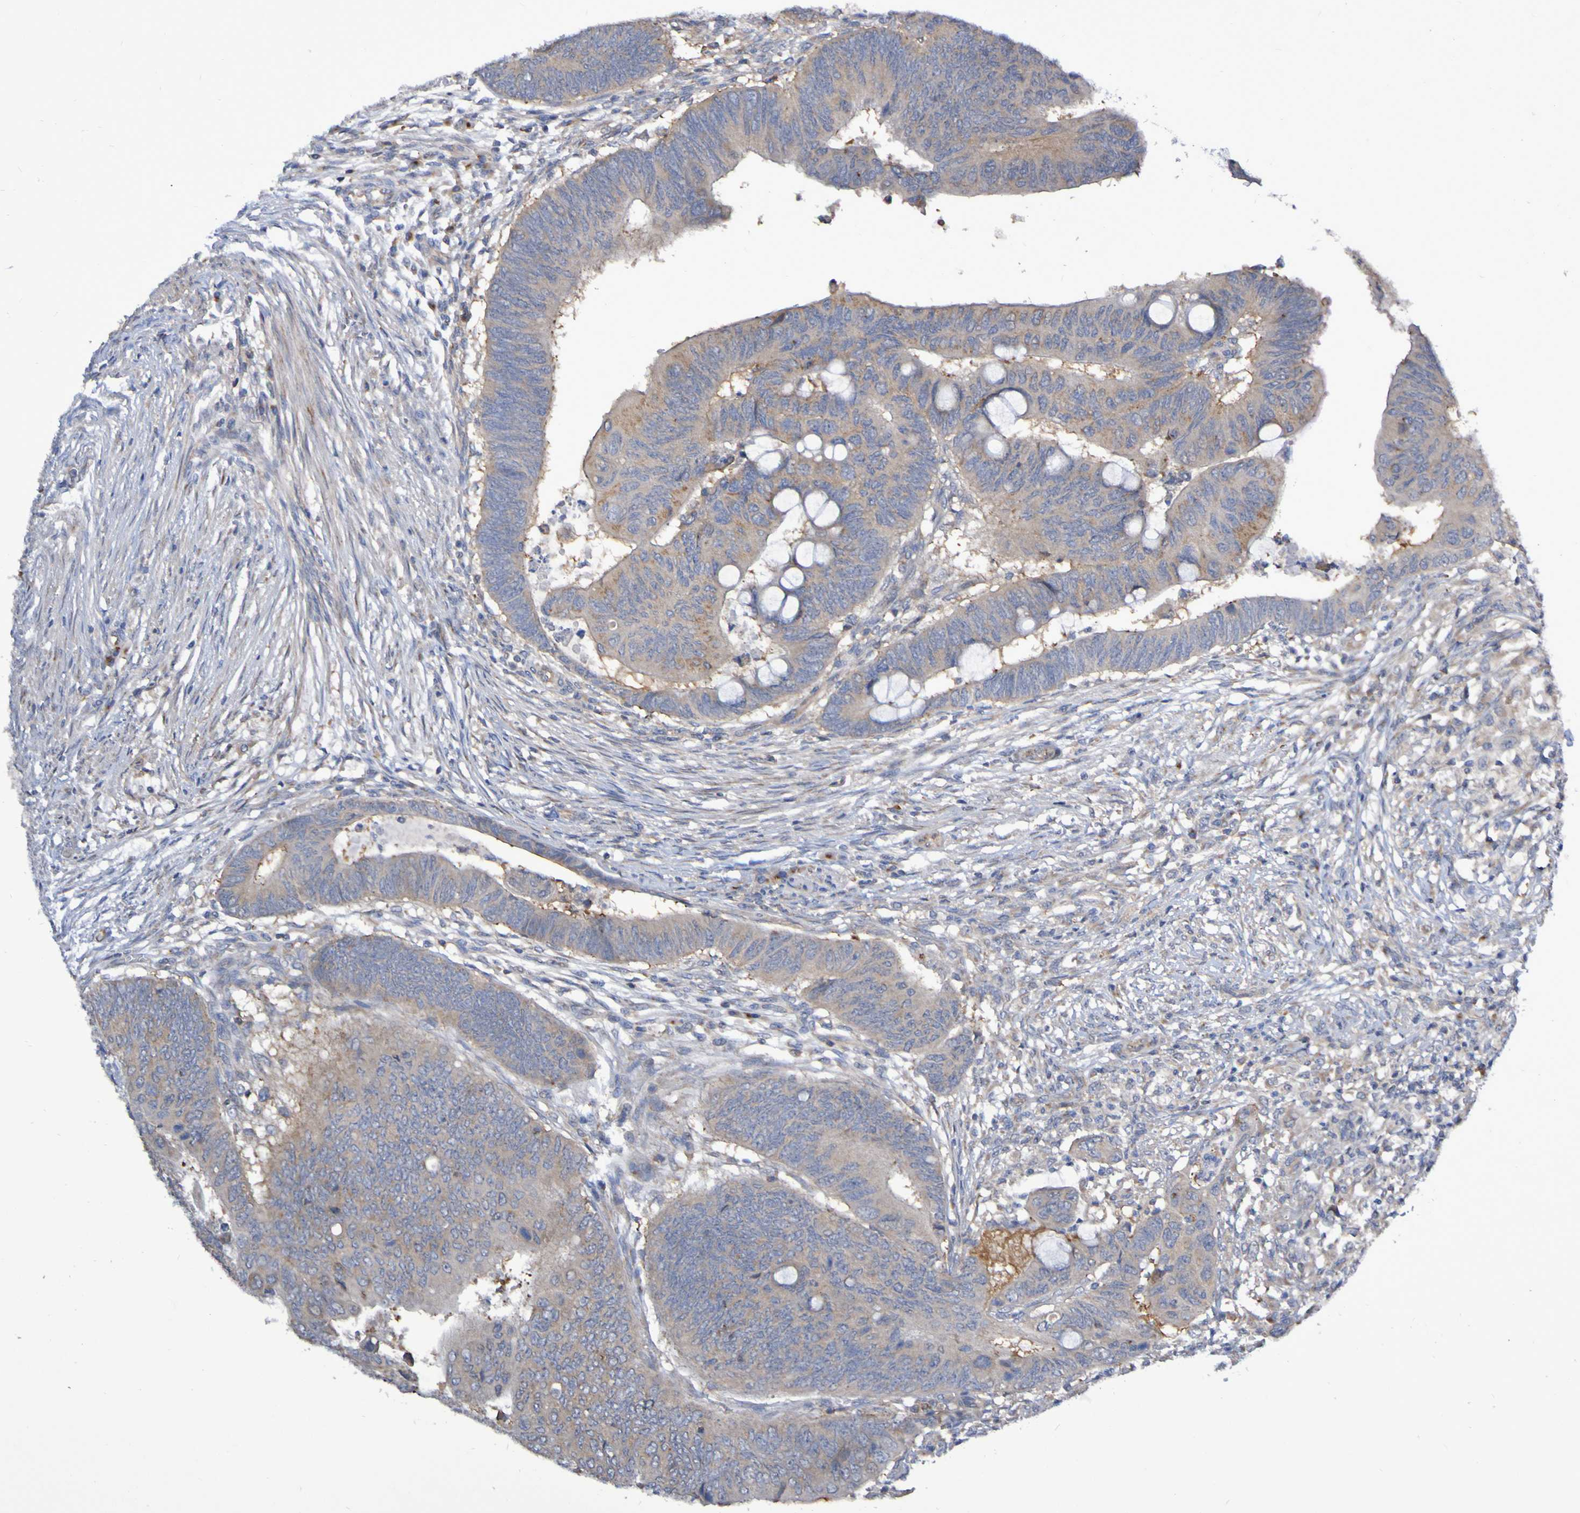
{"staining": {"intensity": "moderate", "quantity": ">75%", "location": "cytoplasmic/membranous"}, "tissue": "colorectal cancer", "cell_type": "Tumor cells", "image_type": "cancer", "snomed": [{"axis": "morphology", "description": "Normal tissue, NOS"}, {"axis": "morphology", "description": "Adenocarcinoma, NOS"}, {"axis": "topography", "description": "Rectum"}, {"axis": "topography", "description": "Peripheral nerve tissue"}], "caption": "A high-resolution photomicrograph shows immunohistochemistry staining of colorectal cancer (adenocarcinoma), which reveals moderate cytoplasmic/membranous expression in approximately >75% of tumor cells.", "gene": "LMBRD2", "patient": {"sex": "male", "age": 92}}